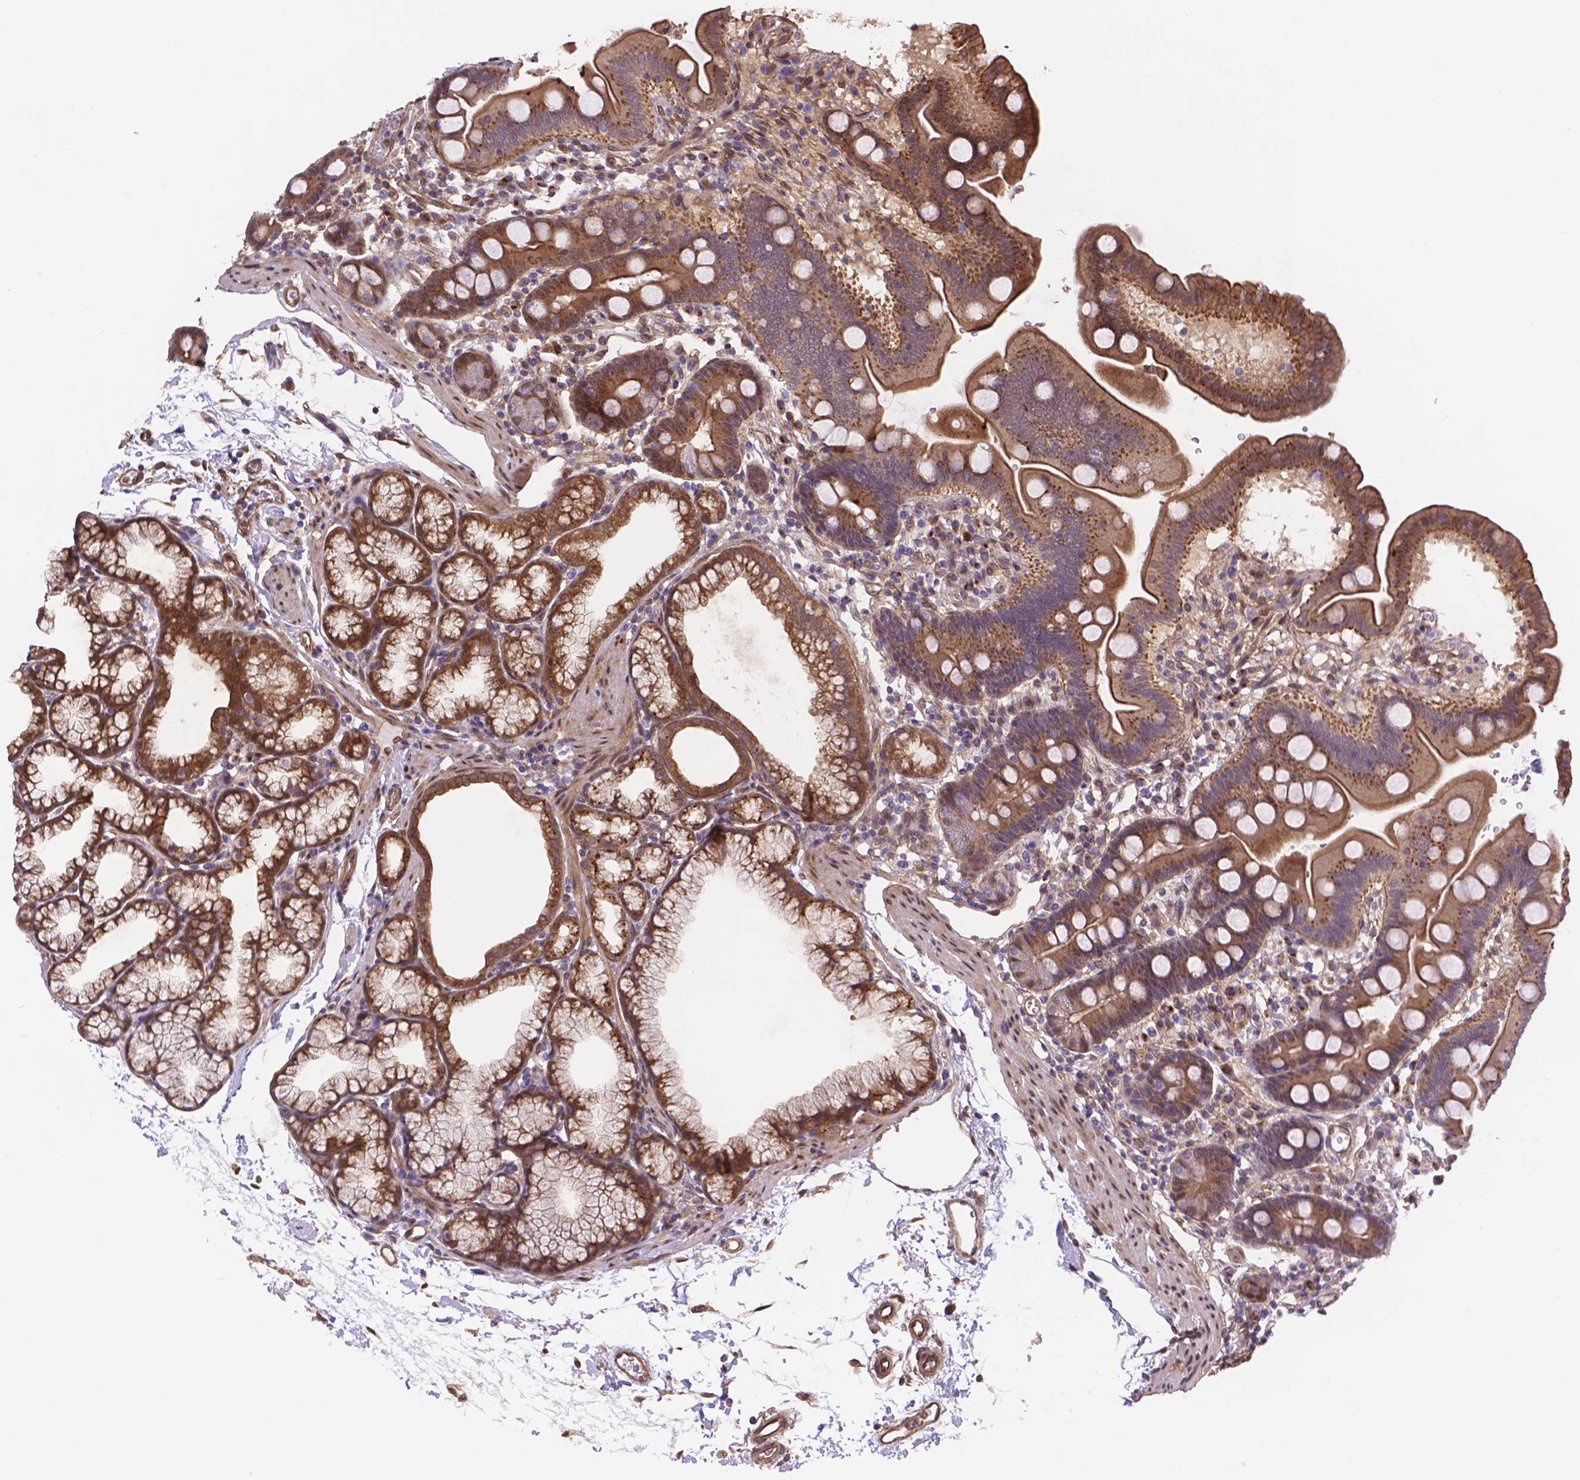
{"staining": {"intensity": "moderate", "quantity": ">75%", "location": "cytoplasmic/membranous"}, "tissue": "duodenum", "cell_type": "Glandular cells", "image_type": "normal", "snomed": [{"axis": "morphology", "description": "Normal tissue, NOS"}, {"axis": "topography", "description": "Duodenum"}], "caption": "This image reveals normal duodenum stained with immunohistochemistry to label a protein in brown. The cytoplasmic/membranous of glandular cells show moderate positivity for the protein. Nuclei are counter-stained blue.", "gene": "YAP1", "patient": {"sex": "male", "age": 59}}